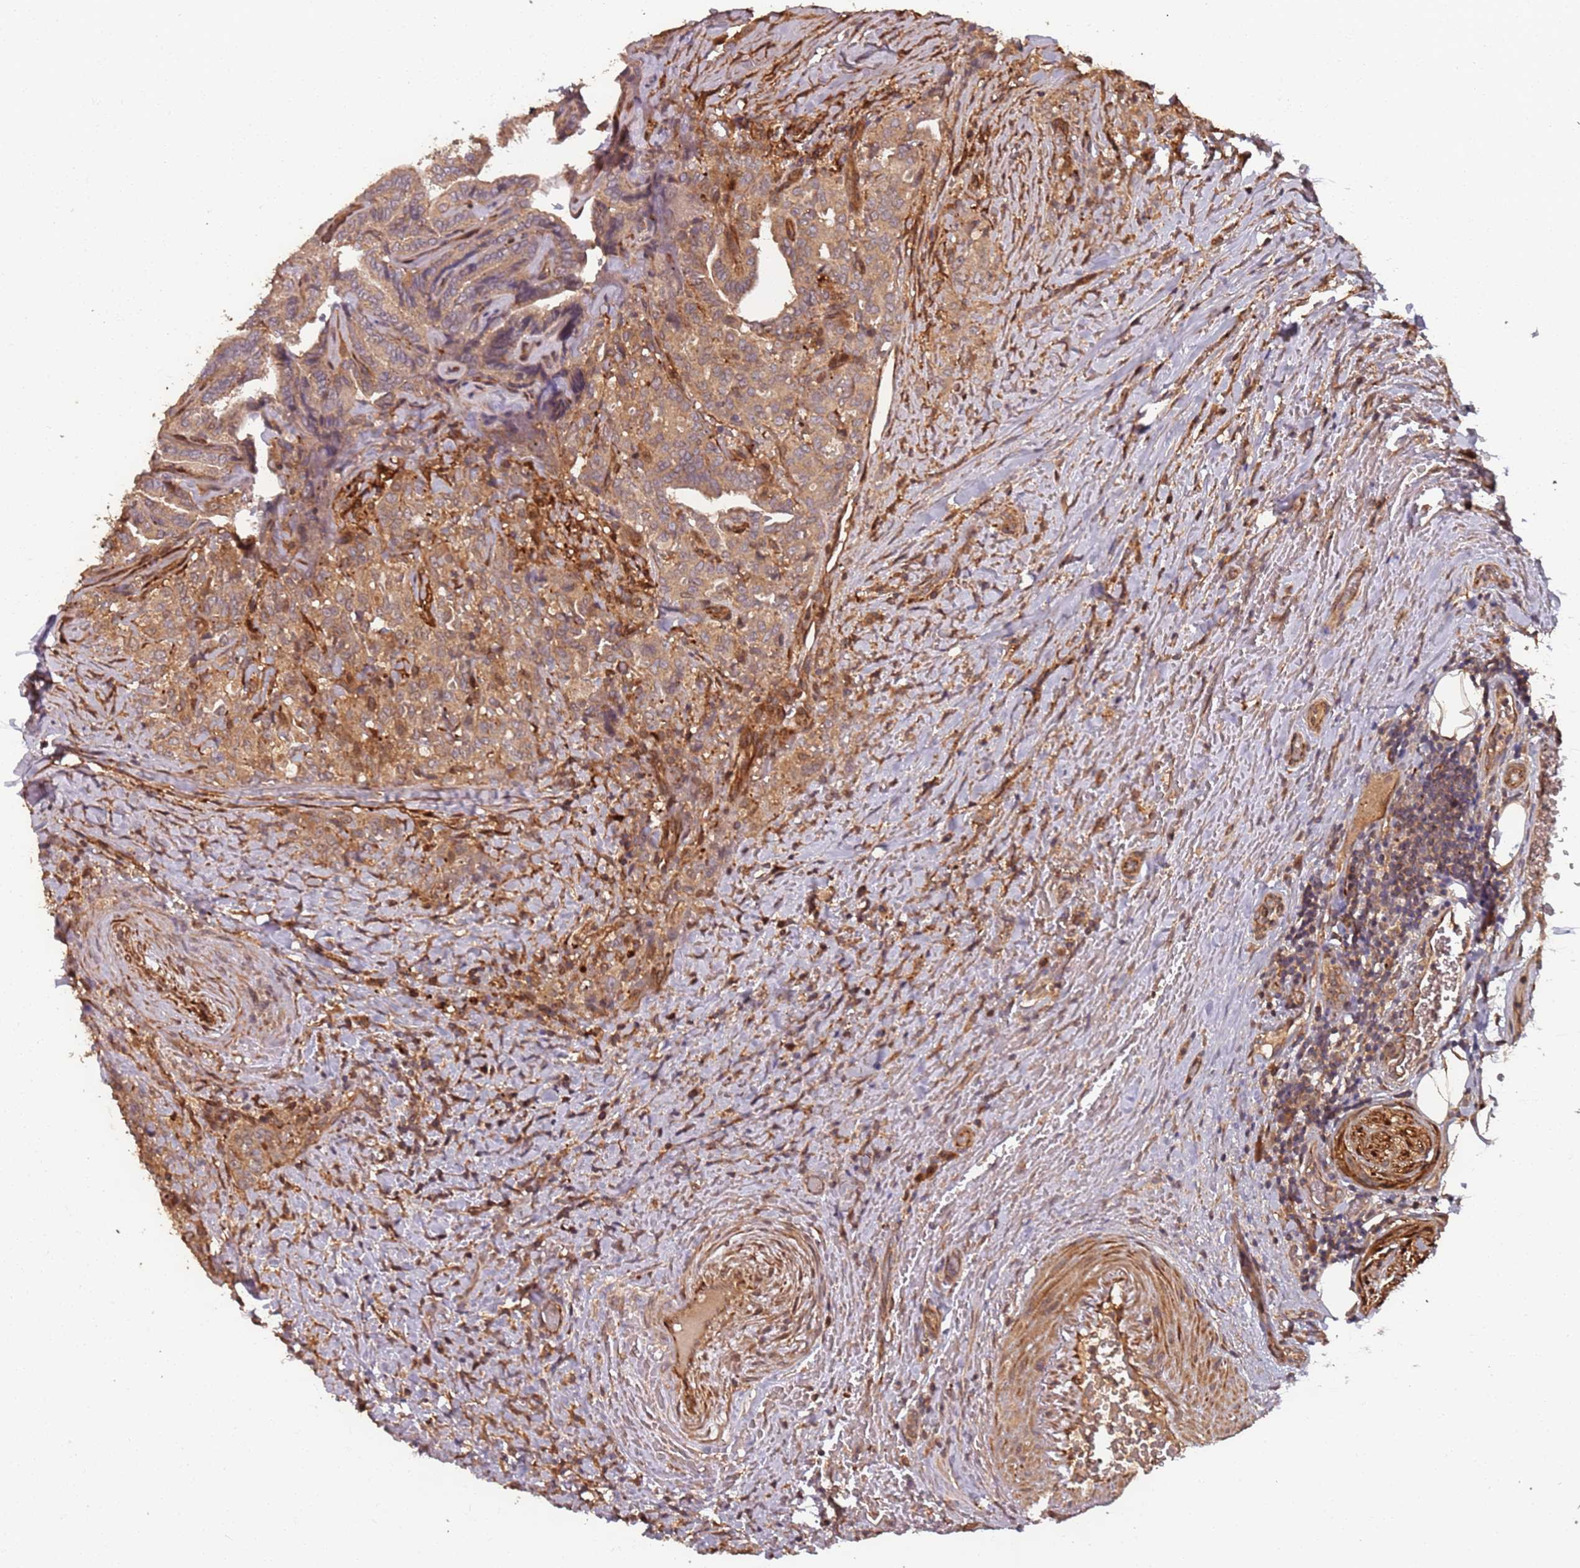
{"staining": {"intensity": "moderate", "quantity": ">75%", "location": "cytoplasmic/membranous"}, "tissue": "thyroid cancer", "cell_type": "Tumor cells", "image_type": "cancer", "snomed": [{"axis": "morphology", "description": "Papillary adenocarcinoma, NOS"}, {"axis": "topography", "description": "Thyroid gland"}], "caption": "Tumor cells reveal moderate cytoplasmic/membranous positivity in about >75% of cells in thyroid cancer.", "gene": "SDCCAG8", "patient": {"sex": "male", "age": 61}}